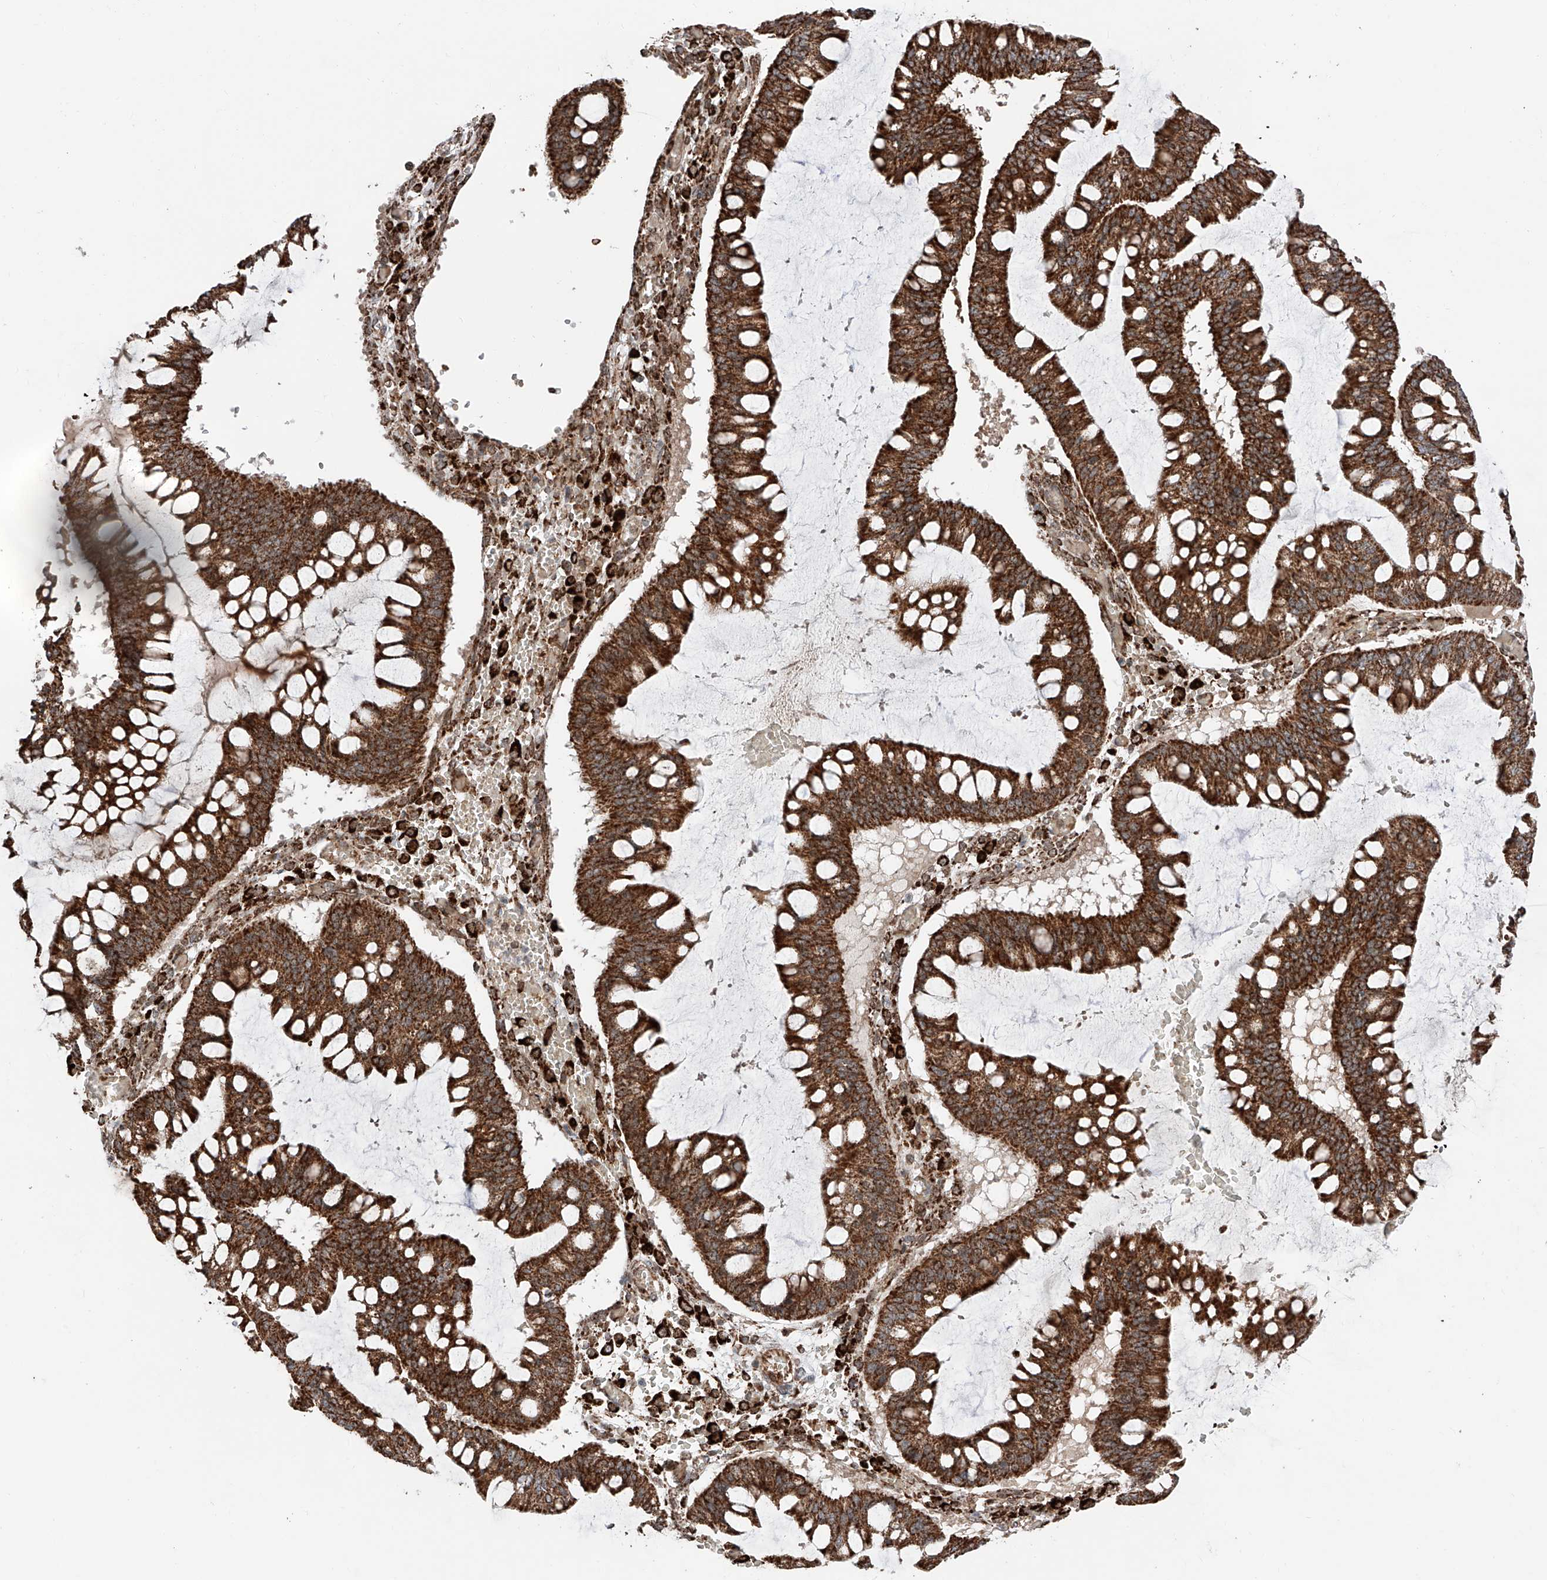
{"staining": {"intensity": "strong", "quantity": ">75%", "location": "cytoplasmic/membranous"}, "tissue": "ovarian cancer", "cell_type": "Tumor cells", "image_type": "cancer", "snomed": [{"axis": "morphology", "description": "Cystadenocarcinoma, mucinous, NOS"}, {"axis": "topography", "description": "Ovary"}], "caption": "Brown immunohistochemical staining in human ovarian mucinous cystadenocarcinoma exhibits strong cytoplasmic/membranous positivity in about >75% of tumor cells. (Stains: DAB (3,3'-diaminobenzidine) in brown, nuclei in blue, Microscopy: brightfield microscopy at high magnification).", "gene": "ZSCAN29", "patient": {"sex": "female", "age": 73}}